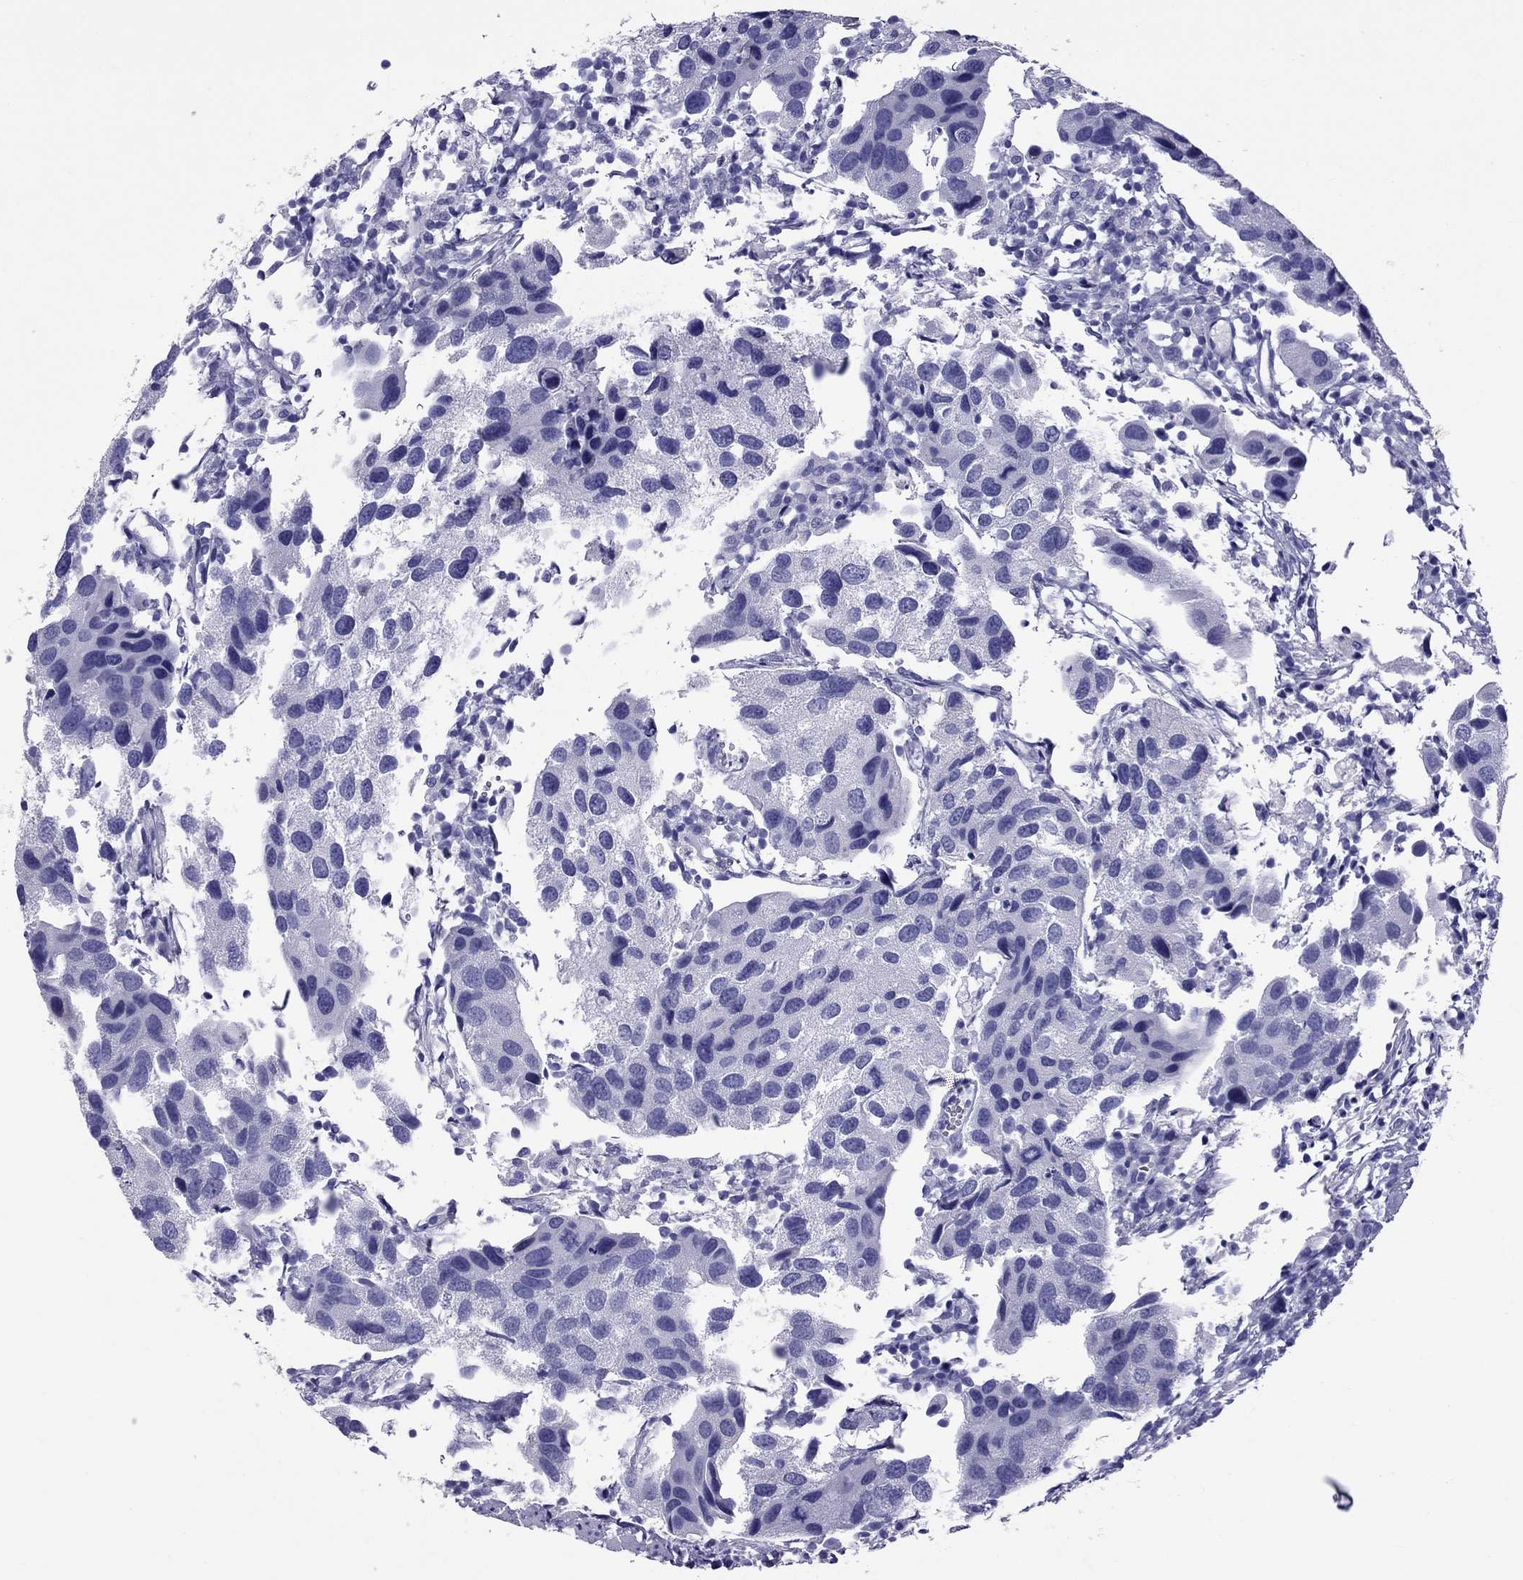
{"staining": {"intensity": "negative", "quantity": "none", "location": "none"}, "tissue": "urothelial cancer", "cell_type": "Tumor cells", "image_type": "cancer", "snomed": [{"axis": "morphology", "description": "Urothelial carcinoma, High grade"}, {"axis": "topography", "description": "Urinary bladder"}], "caption": "Photomicrograph shows no significant protein expression in tumor cells of urothelial cancer.", "gene": "TTLL13", "patient": {"sex": "male", "age": 79}}